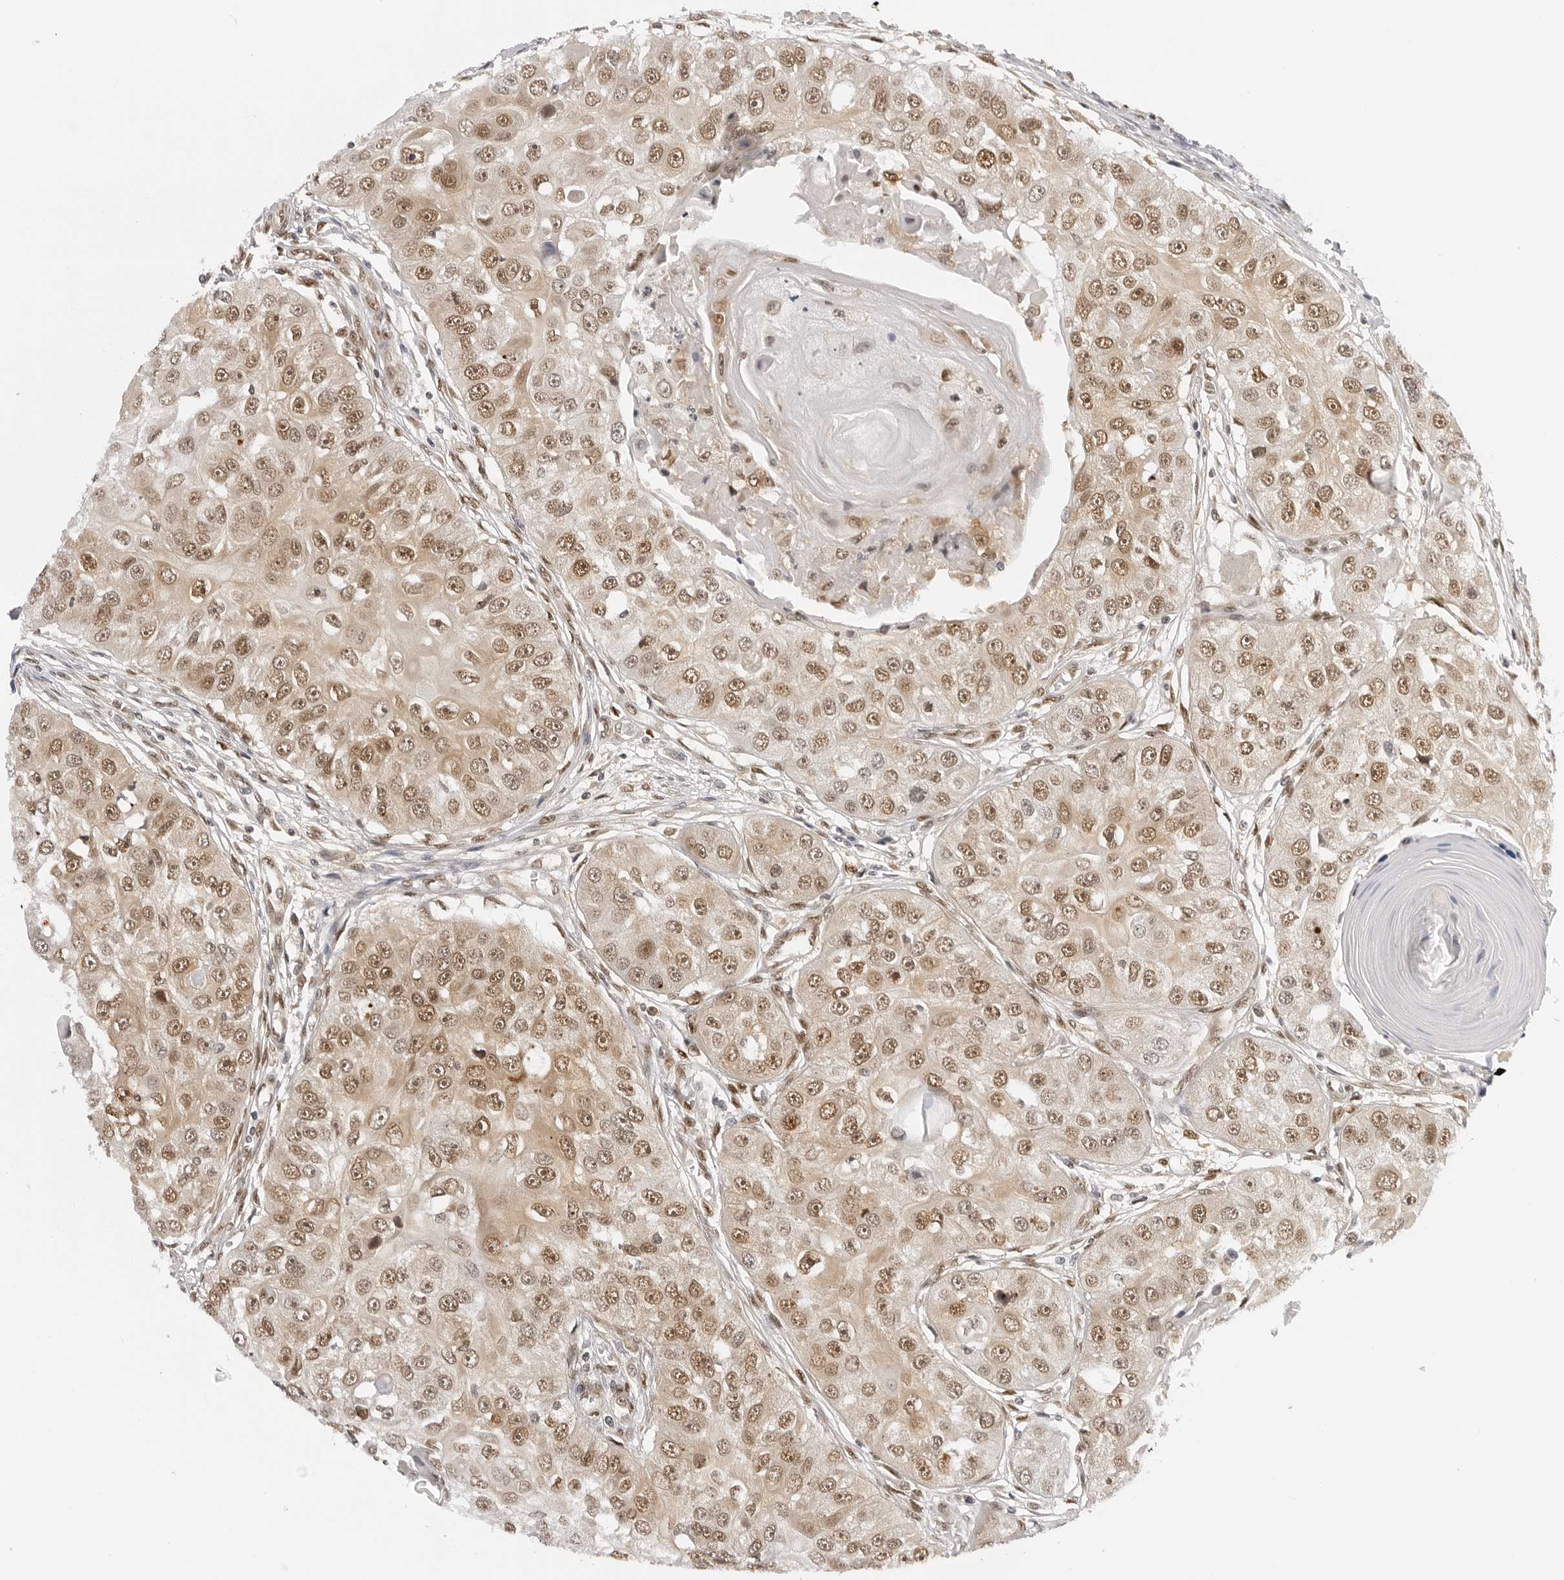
{"staining": {"intensity": "moderate", "quantity": ">75%", "location": "nuclear"}, "tissue": "head and neck cancer", "cell_type": "Tumor cells", "image_type": "cancer", "snomed": [{"axis": "morphology", "description": "Normal tissue, NOS"}, {"axis": "morphology", "description": "Squamous cell carcinoma, NOS"}, {"axis": "topography", "description": "Skeletal muscle"}, {"axis": "topography", "description": "Head-Neck"}], "caption": "Approximately >75% of tumor cells in human squamous cell carcinoma (head and neck) show moderate nuclear protein expression as visualized by brown immunohistochemical staining.", "gene": "WDR77", "patient": {"sex": "male", "age": 51}}